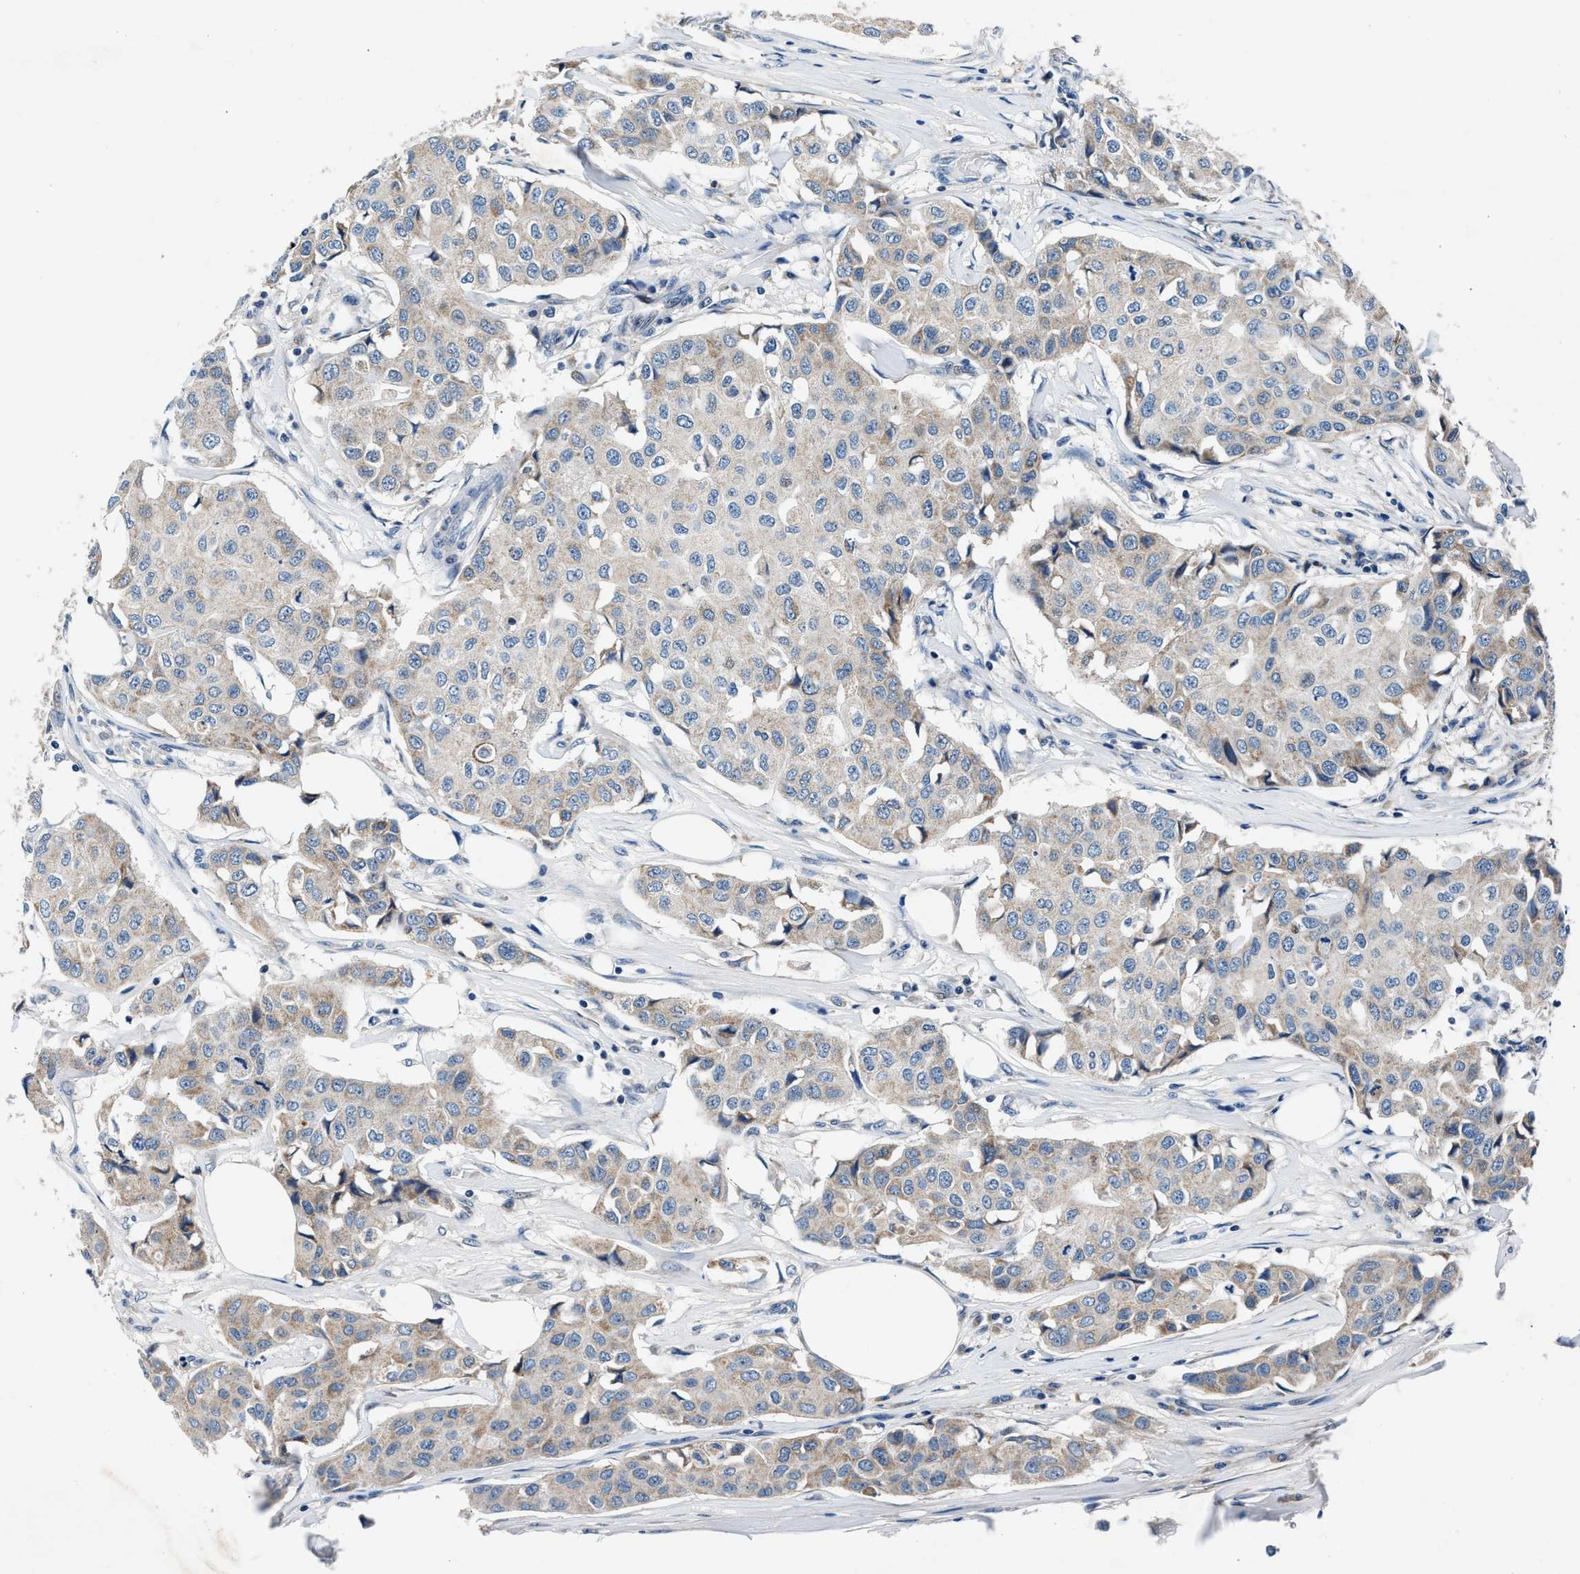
{"staining": {"intensity": "weak", "quantity": "<25%", "location": "cytoplasmic/membranous"}, "tissue": "breast cancer", "cell_type": "Tumor cells", "image_type": "cancer", "snomed": [{"axis": "morphology", "description": "Duct carcinoma"}, {"axis": "topography", "description": "Breast"}], "caption": "The histopathology image demonstrates no significant expression in tumor cells of breast infiltrating ductal carcinoma.", "gene": "DENND6B", "patient": {"sex": "female", "age": 80}}